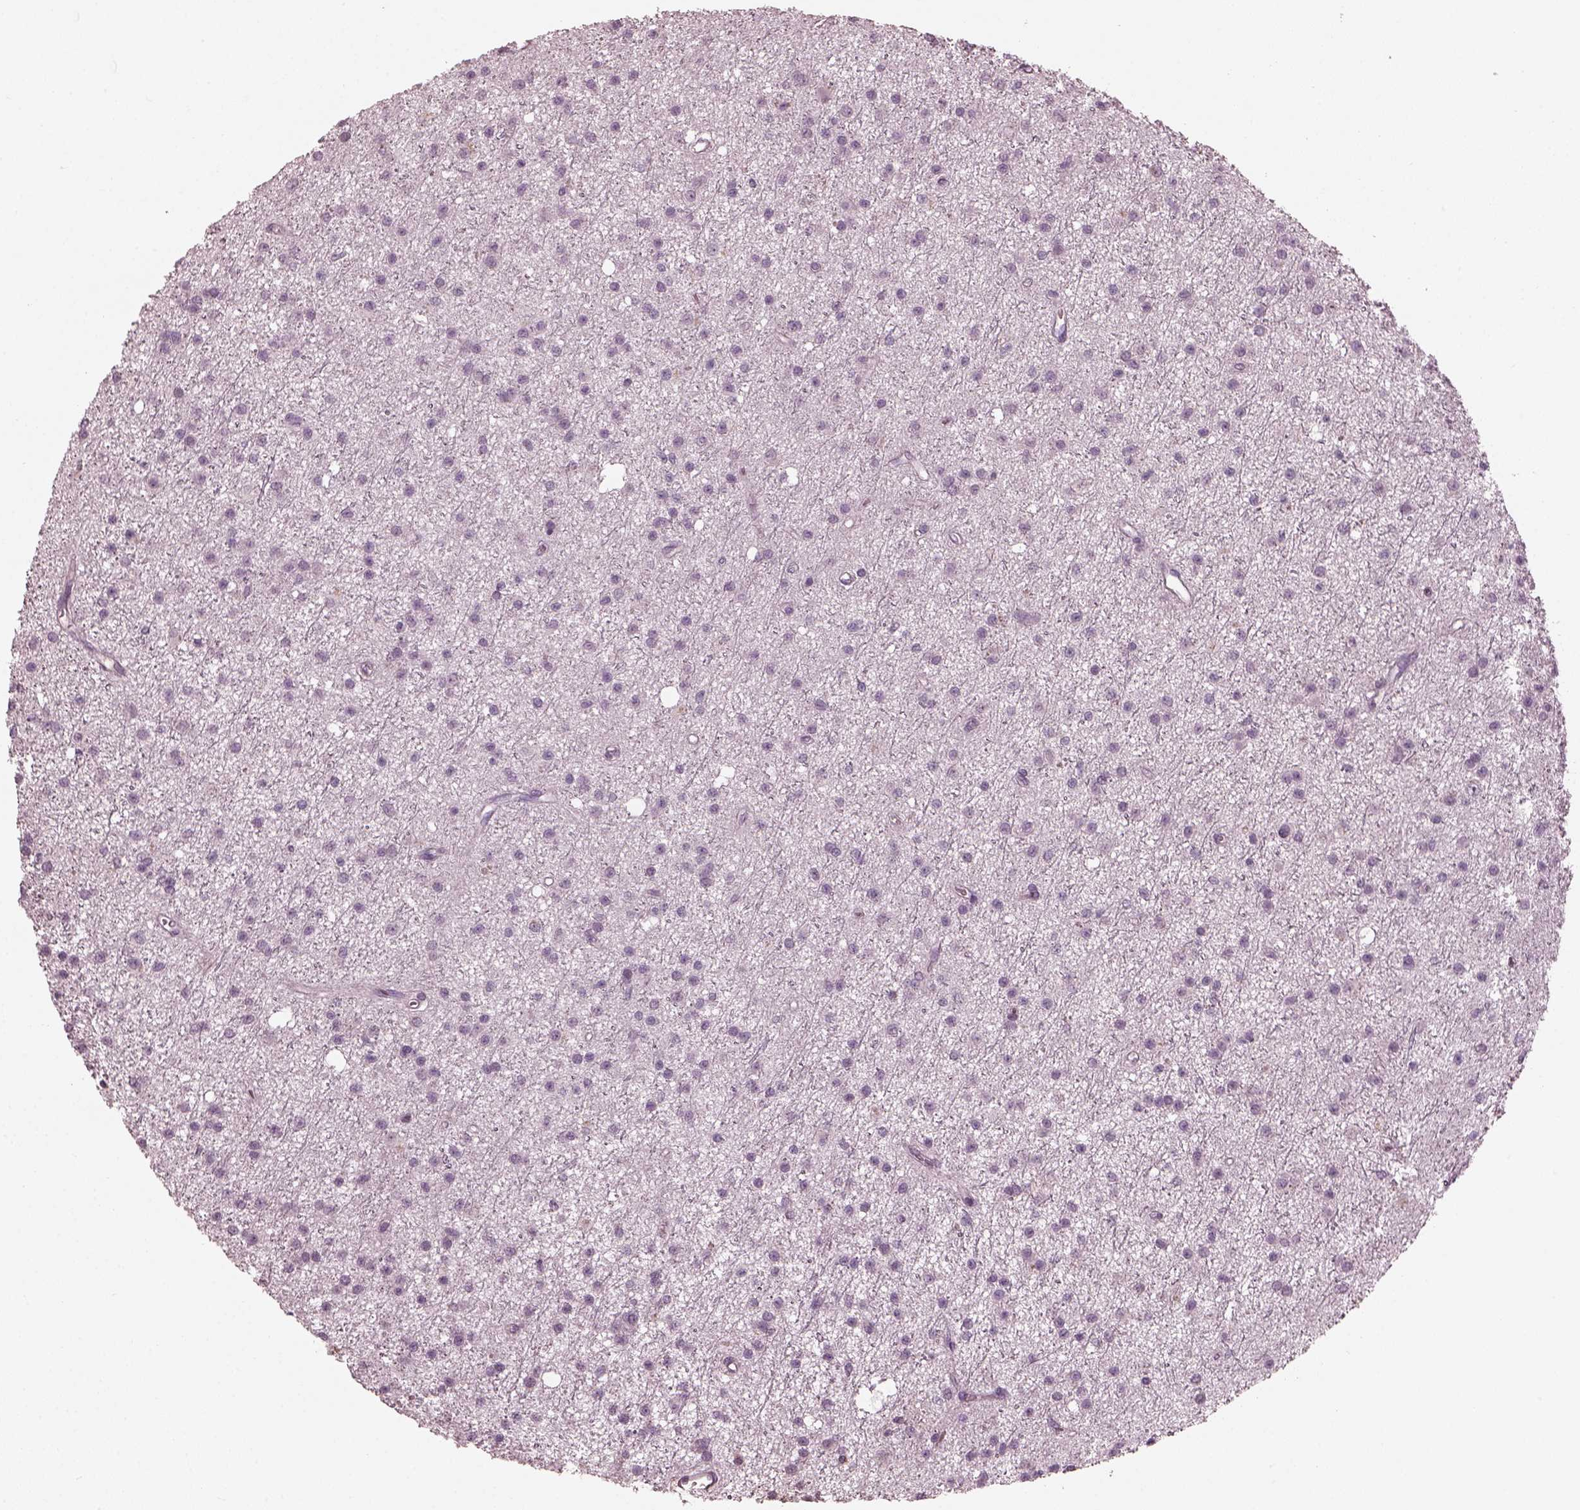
{"staining": {"intensity": "negative", "quantity": "none", "location": "none"}, "tissue": "glioma", "cell_type": "Tumor cells", "image_type": "cancer", "snomed": [{"axis": "morphology", "description": "Glioma, malignant, Low grade"}, {"axis": "topography", "description": "Brain"}], "caption": "Tumor cells are negative for protein expression in human low-grade glioma (malignant).", "gene": "OPTC", "patient": {"sex": "male", "age": 27}}